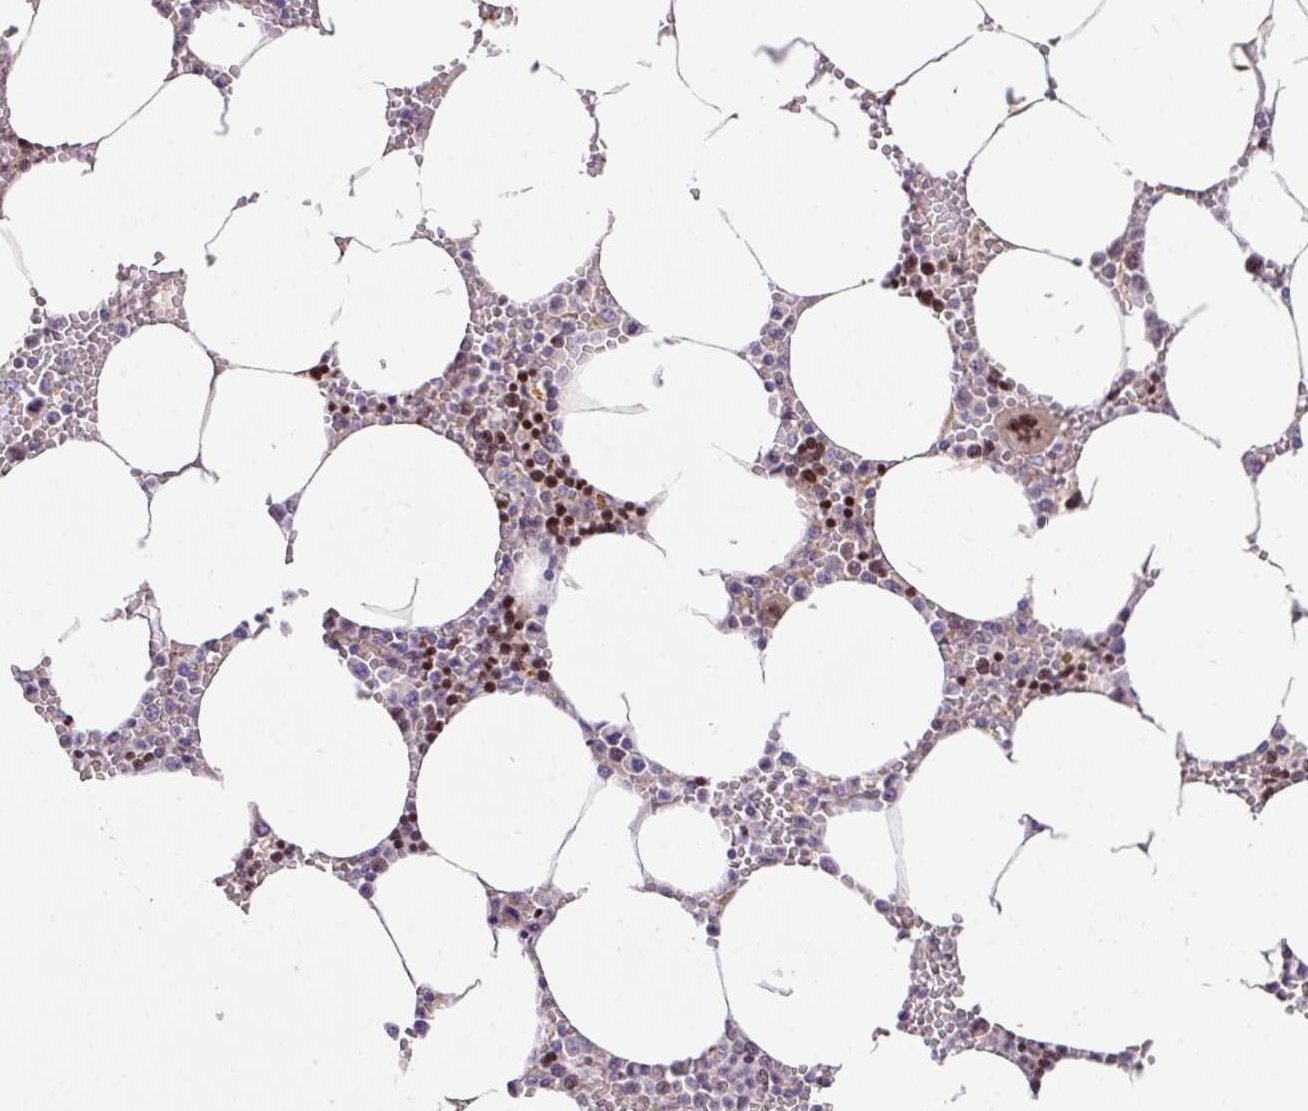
{"staining": {"intensity": "strong", "quantity": "25%-75%", "location": "nuclear"}, "tissue": "bone marrow", "cell_type": "Hematopoietic cells", "image_type": "normal", "snomed": [{"axis": "morphology", "description": "Normal tissue, NOS"}, {"axis": "topography", "description": "Bone marrow"}], "caption": "Immunohistochemistry (IHC) staining of normal bone marrow, which displays high levels of strong nuclear positivity in approximately 25%-75% of hematopoietic cells indicating strong nuclear protein positivity. The staining was performed using DAB (3,3'-diaminobenzidine) (brown) for protein detection and nuclei were counterstained in hematoxylin (blue).", "gene": "ZNF394", "patient": {"sex": "male", "age": 70}}